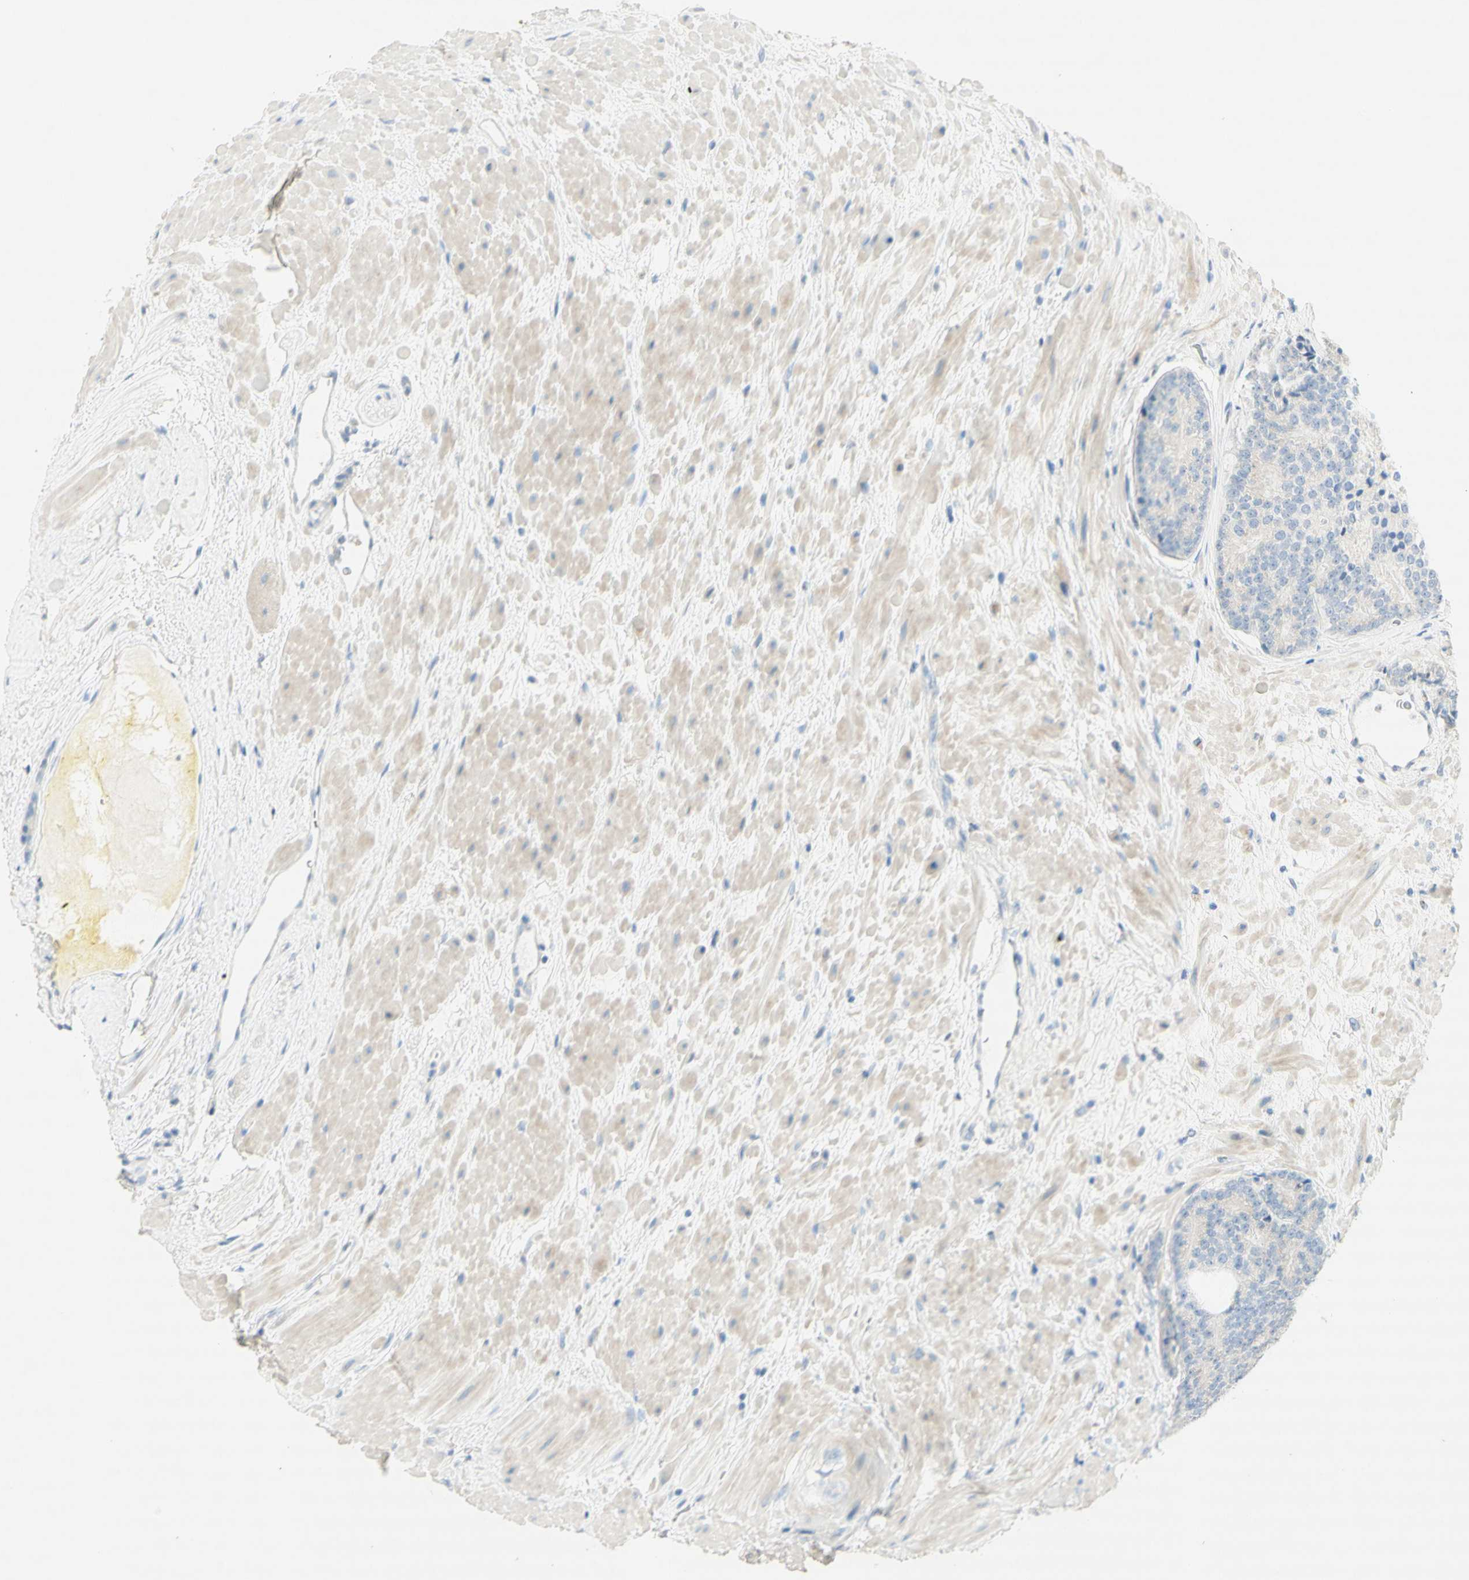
{"staining": {"intensity": "negative", "quantity": "none", "location": "none"}, "tissue": "prostate cancer", "cell_type": "Tumor cells", "image_type": "cancer", "snomed": [{"axis": "morphology", "description": "Adenocarcinoma, High grade"}, {"axis": "topography", "description": "Prostate"}], "caption": "Adenocarcinoma (high-grade) (prostate) was stained to show a protein in brown. There is no significant staining in tumor cells. Nuclei are stained in blue.", "gene": "MANEA", "patient": {"sex": "male", "age": 61}}